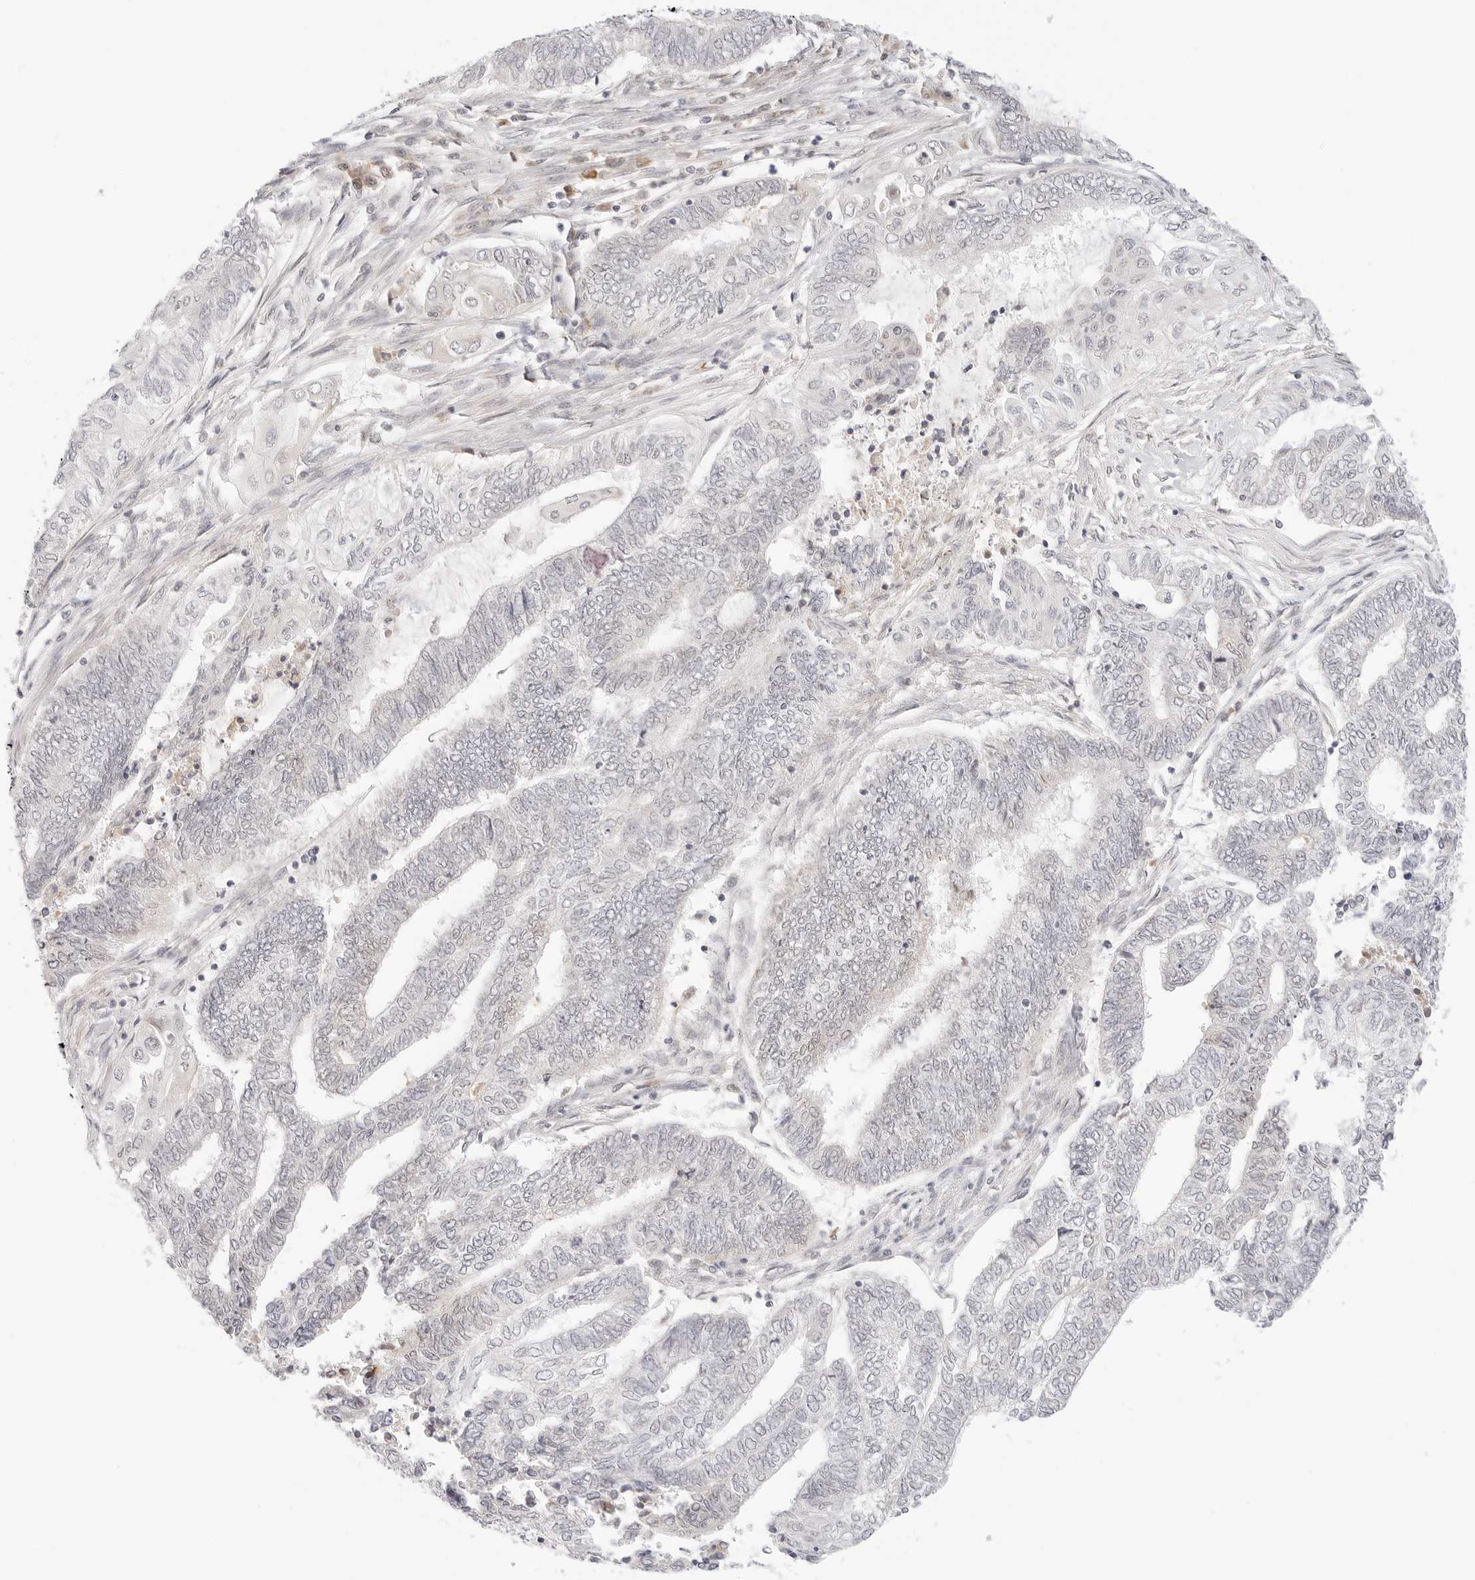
{"staining": {"intensity": "negative", "quantity": "none", "location": "none"}, "tissue": "endometrial cancer", "cell_type": "Tumor cells", "image_type": "cancer", "snomed": [{"axis": "morphology", "description": "Adenocarcinoma, NOS"}, {"axis": "topography", "description": "Uterus"}, {"axis": "topography", "description": "Endometrium"}], "caption": "A high-resolution histopathology image shows immunohistochemistry staining of adenocarcinoma (endometrial), which exhibits no significant staining in tumor cells. The staining was performed using DAB to visualize the protein expression in brown, while the nuclei were stained in blue with hematoxylin (Magnification: 20x).", "gene": "XKR4", "patient": {"sex": "female", "age": 70}}